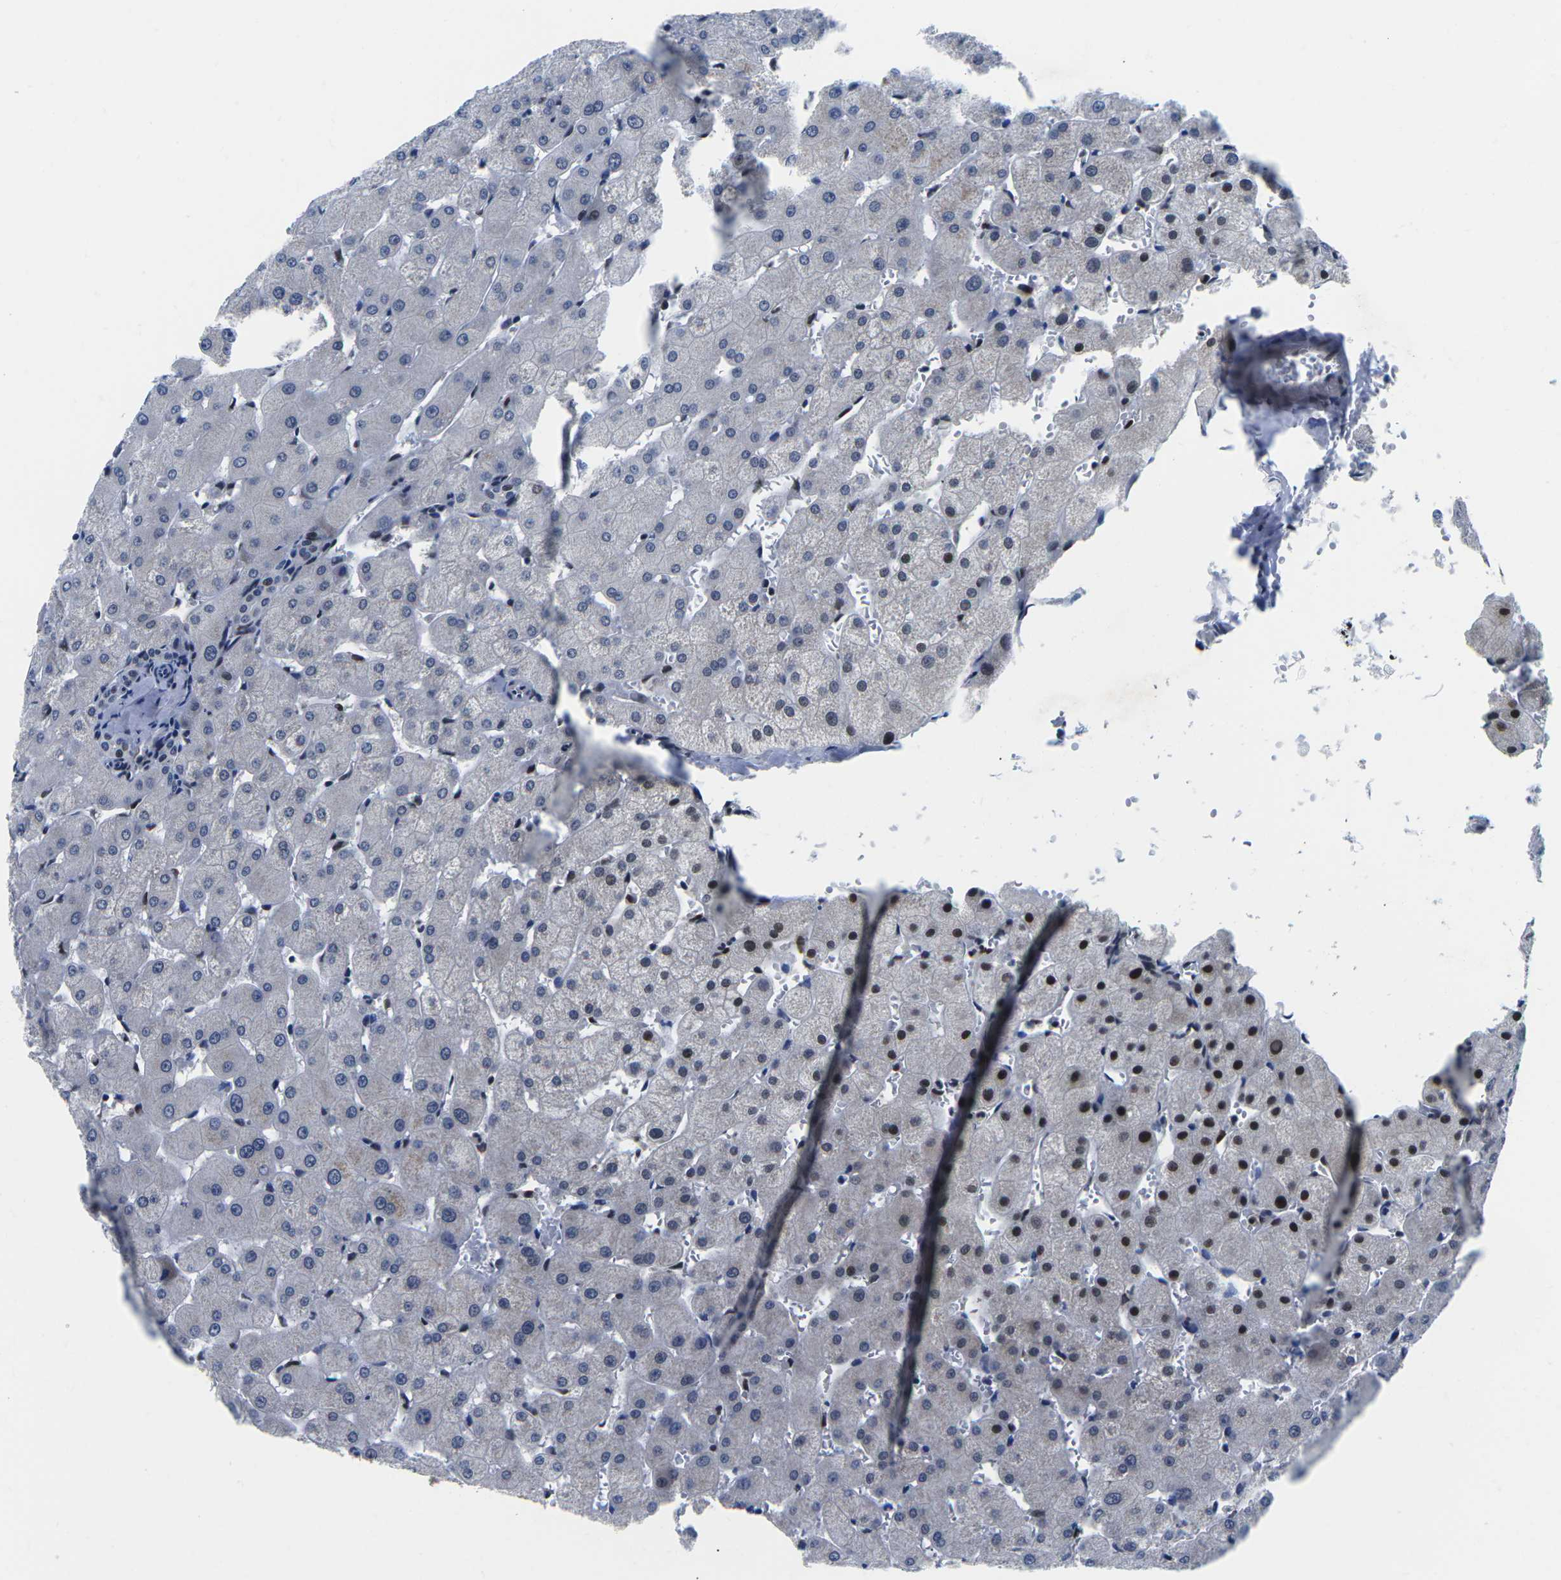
{"staining": {"intensity": "negative", "quantity": "none", "location": "none"}, "tissue": "liver", "cell_type": "Cholangiocytes", "image_type": "normal", "snomed": [{"axis": "morphology", "description": "Normal tissue, NOS"}, {"axis": "topography", "description": "Liver"}], "caption": "Cholangiocytes are negative for protein expression in normal human liver. (DAB (3,3'-diaminobenzidine) immunohistochemistry, high magnification).", "gene": "CDC73", "patient": {"sex": "female", "age": 63}}